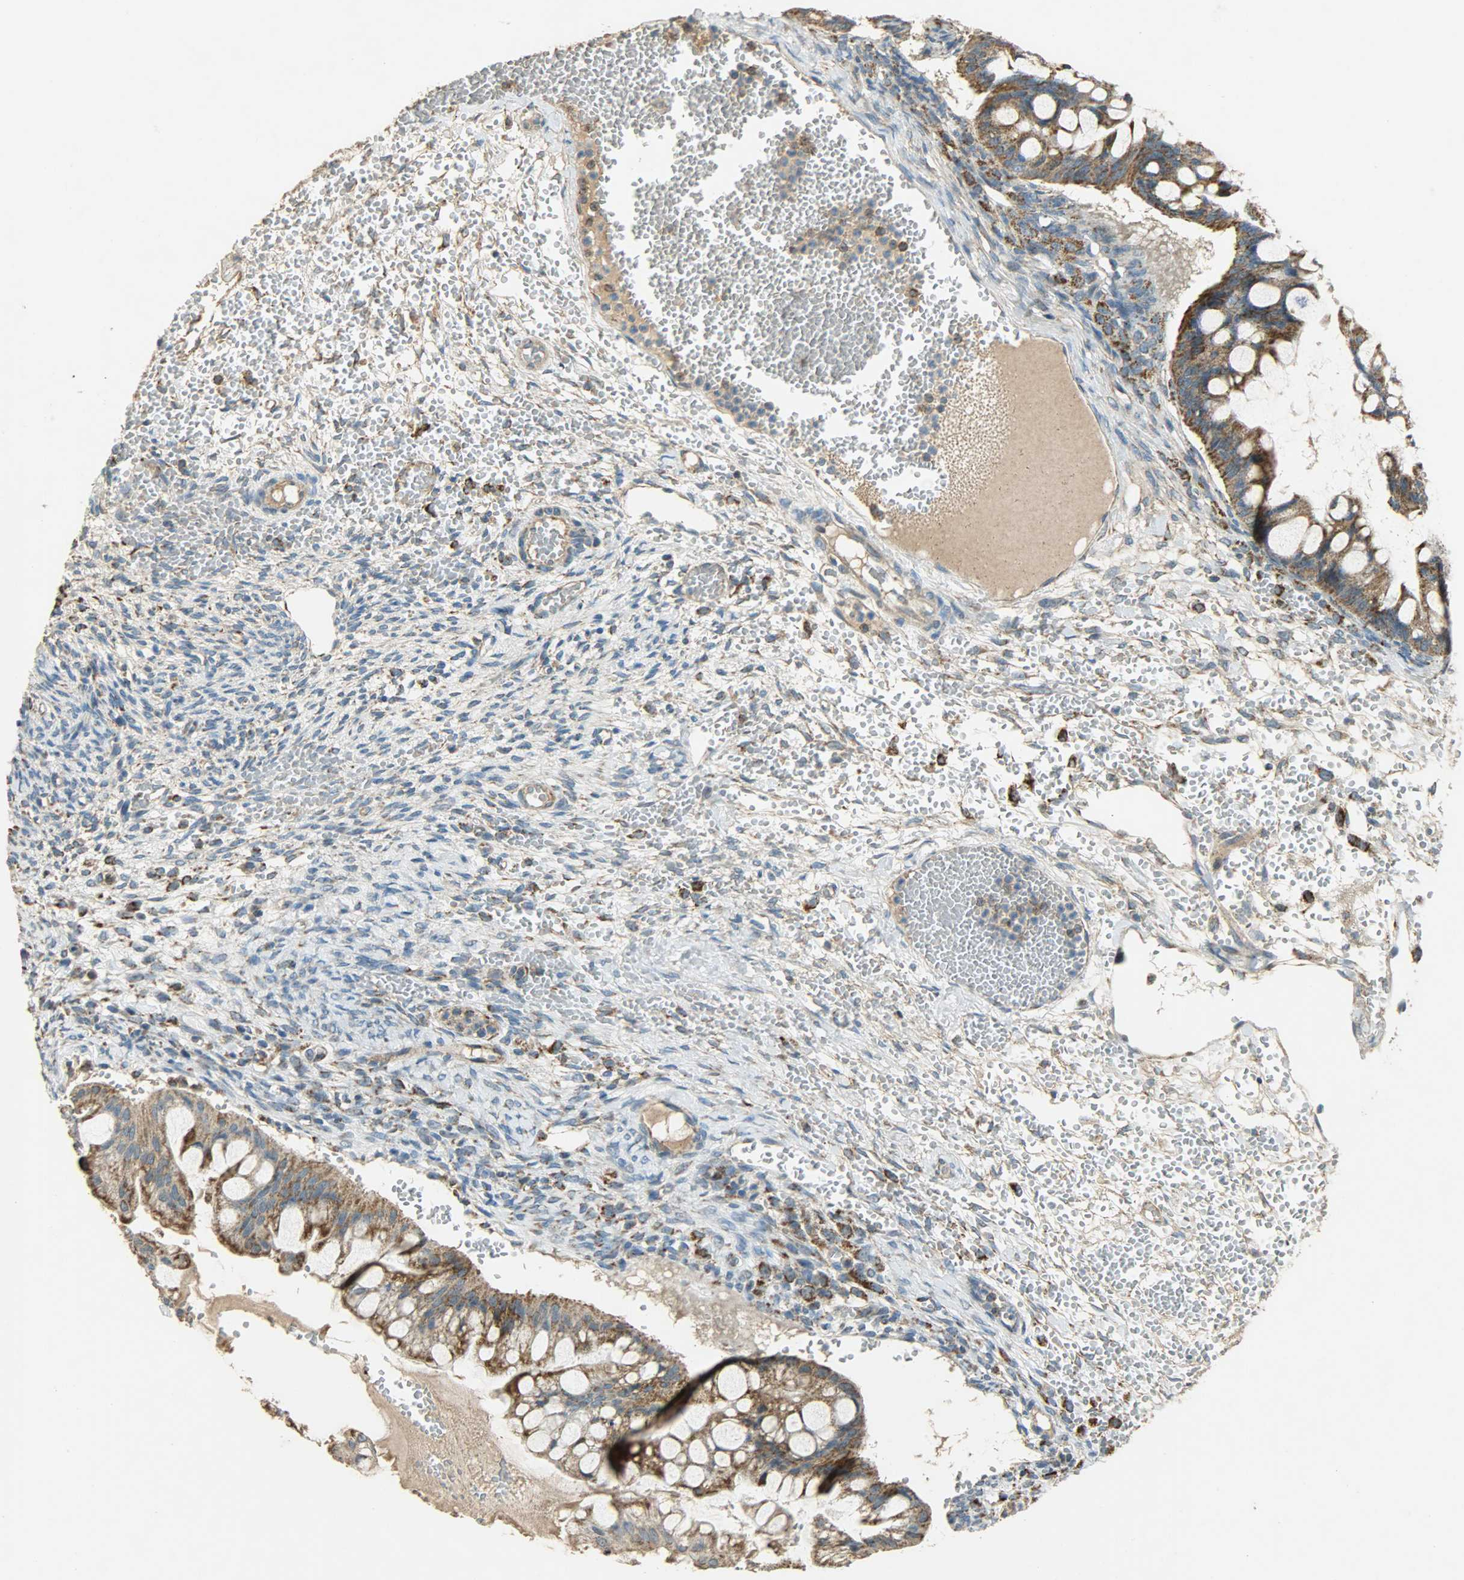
{"staining": {"intensity": "moderate", "quantity": ">75%", "location": "cytoplasmic/membranous"}, "tissue": "ovarian cancer", "cell_type": "Tumor cells", "image_type": "cancer", "snomed": [{"axis": "morphology", "description": "Cystadenocarcinoma, mucinous, NOS"}, {"axis": "topography", "description": "Ovary"}], "caption": "Immunohistochemical staining of ovarian cancer displays medium levels of moderate cytoplasmic/membranous protein expression in about >75% of tumor cells. Nuclei are stained in blue.", "gene": "HDHD5", "patient": {"sex": "female", "age": 73}}